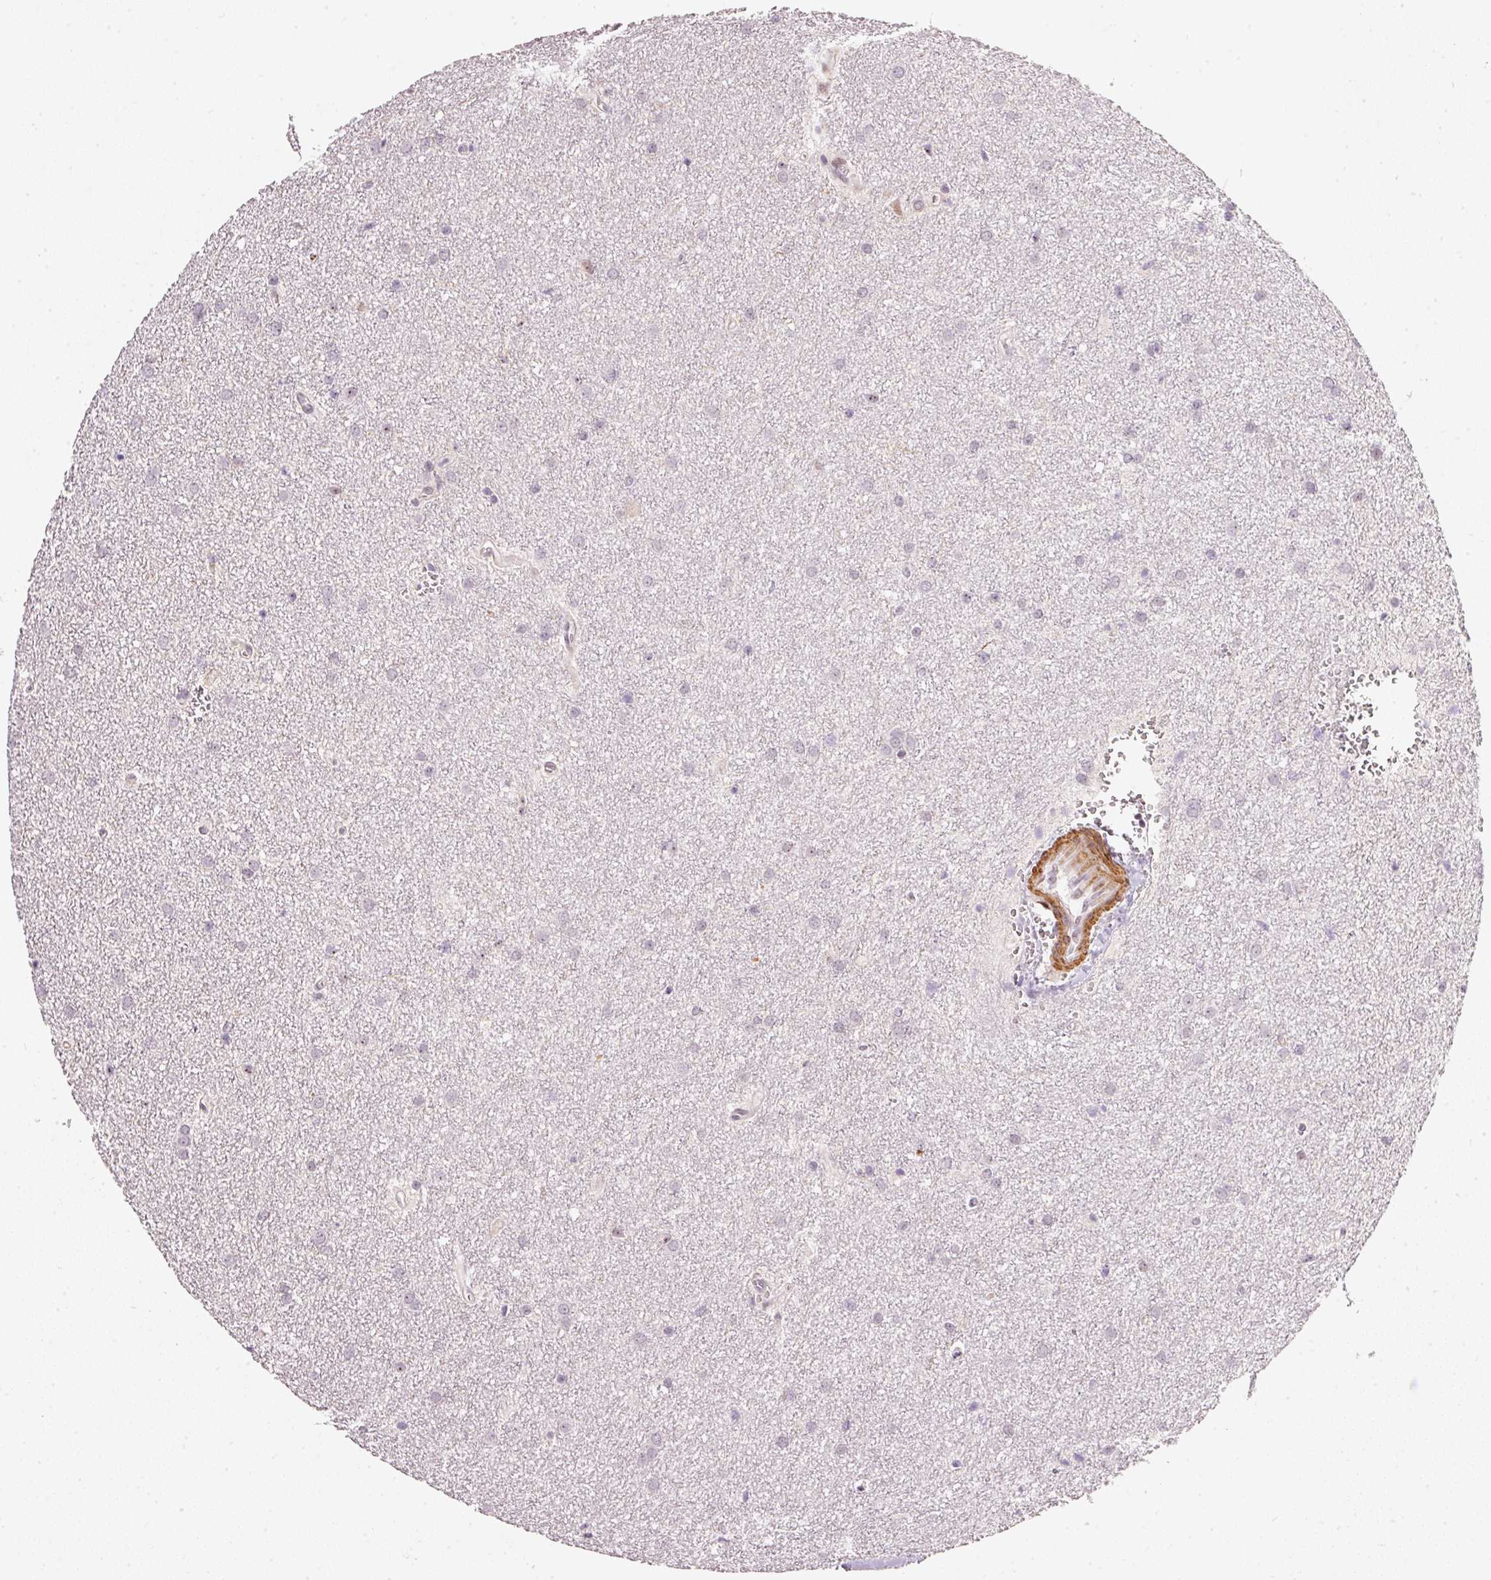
{"staining": {"intensity": "negative", "quantity": "none", "location": "none"}, "tissue": "glioma", "cell_type": "Tumor cells", "image_type": "cancer", "snomed": [{"axis": "morphology", "description": "Glioma, malignant, Low grade"}, {"axis": "topography", "description": "Cerebellum"}], "caption": "A high-resolution micrograph shows immunohistochemistry (IHC) staining of malignant low-grade glioma, which displays no significant staining in tumor cells.", "gene": "MXRA8", "patient": {"sex": "female", "age": 5}}